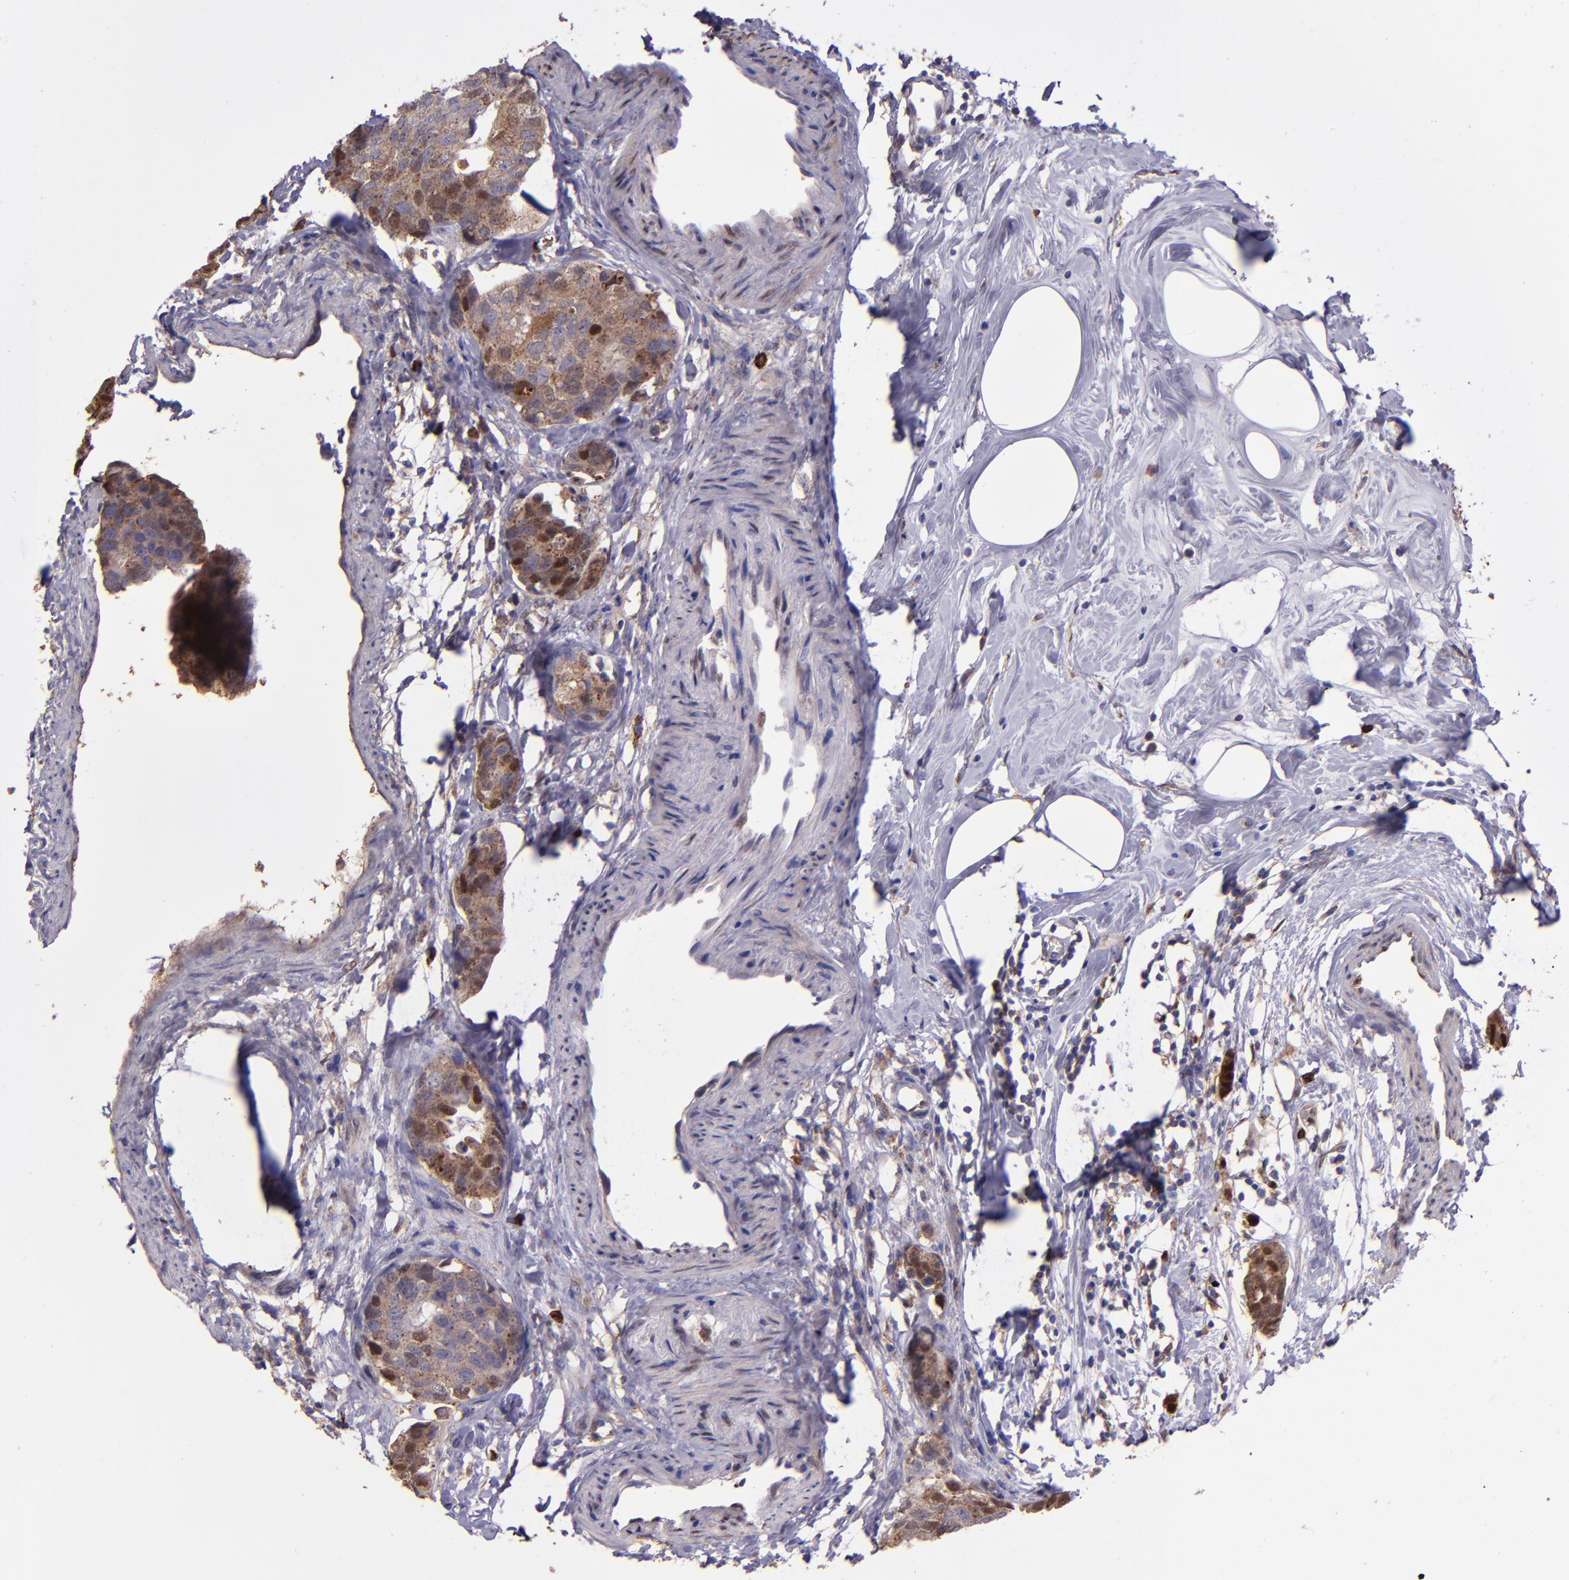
{"staining": {"intensity": "moderate", "quantity": ">75%", "location": "cytoplasmic/membranous,nuclear"}, "tissue": "breast cancer", "cell_type": "Tumor cells", "image_type": "cancer", "snomed": [{"axis": "morphology", "description": "Normal tissue, NOS"}, {"axis": "morphology", "description": "Duct carcinoma"}, {"axis": "topography", "description": "Breast"}], "caption": "Immunohistochemical staining of breast cancer (invasive ductal carcinoma) reveals moderate cytoplasmic/membranous and nuclear protein expression in about >75% of tumor cells. (brown staining indicates protein expression, while blue staining denotes nuclei).", "gene": "WASHC1", "patient": {"sex": "female", "age": 50}}